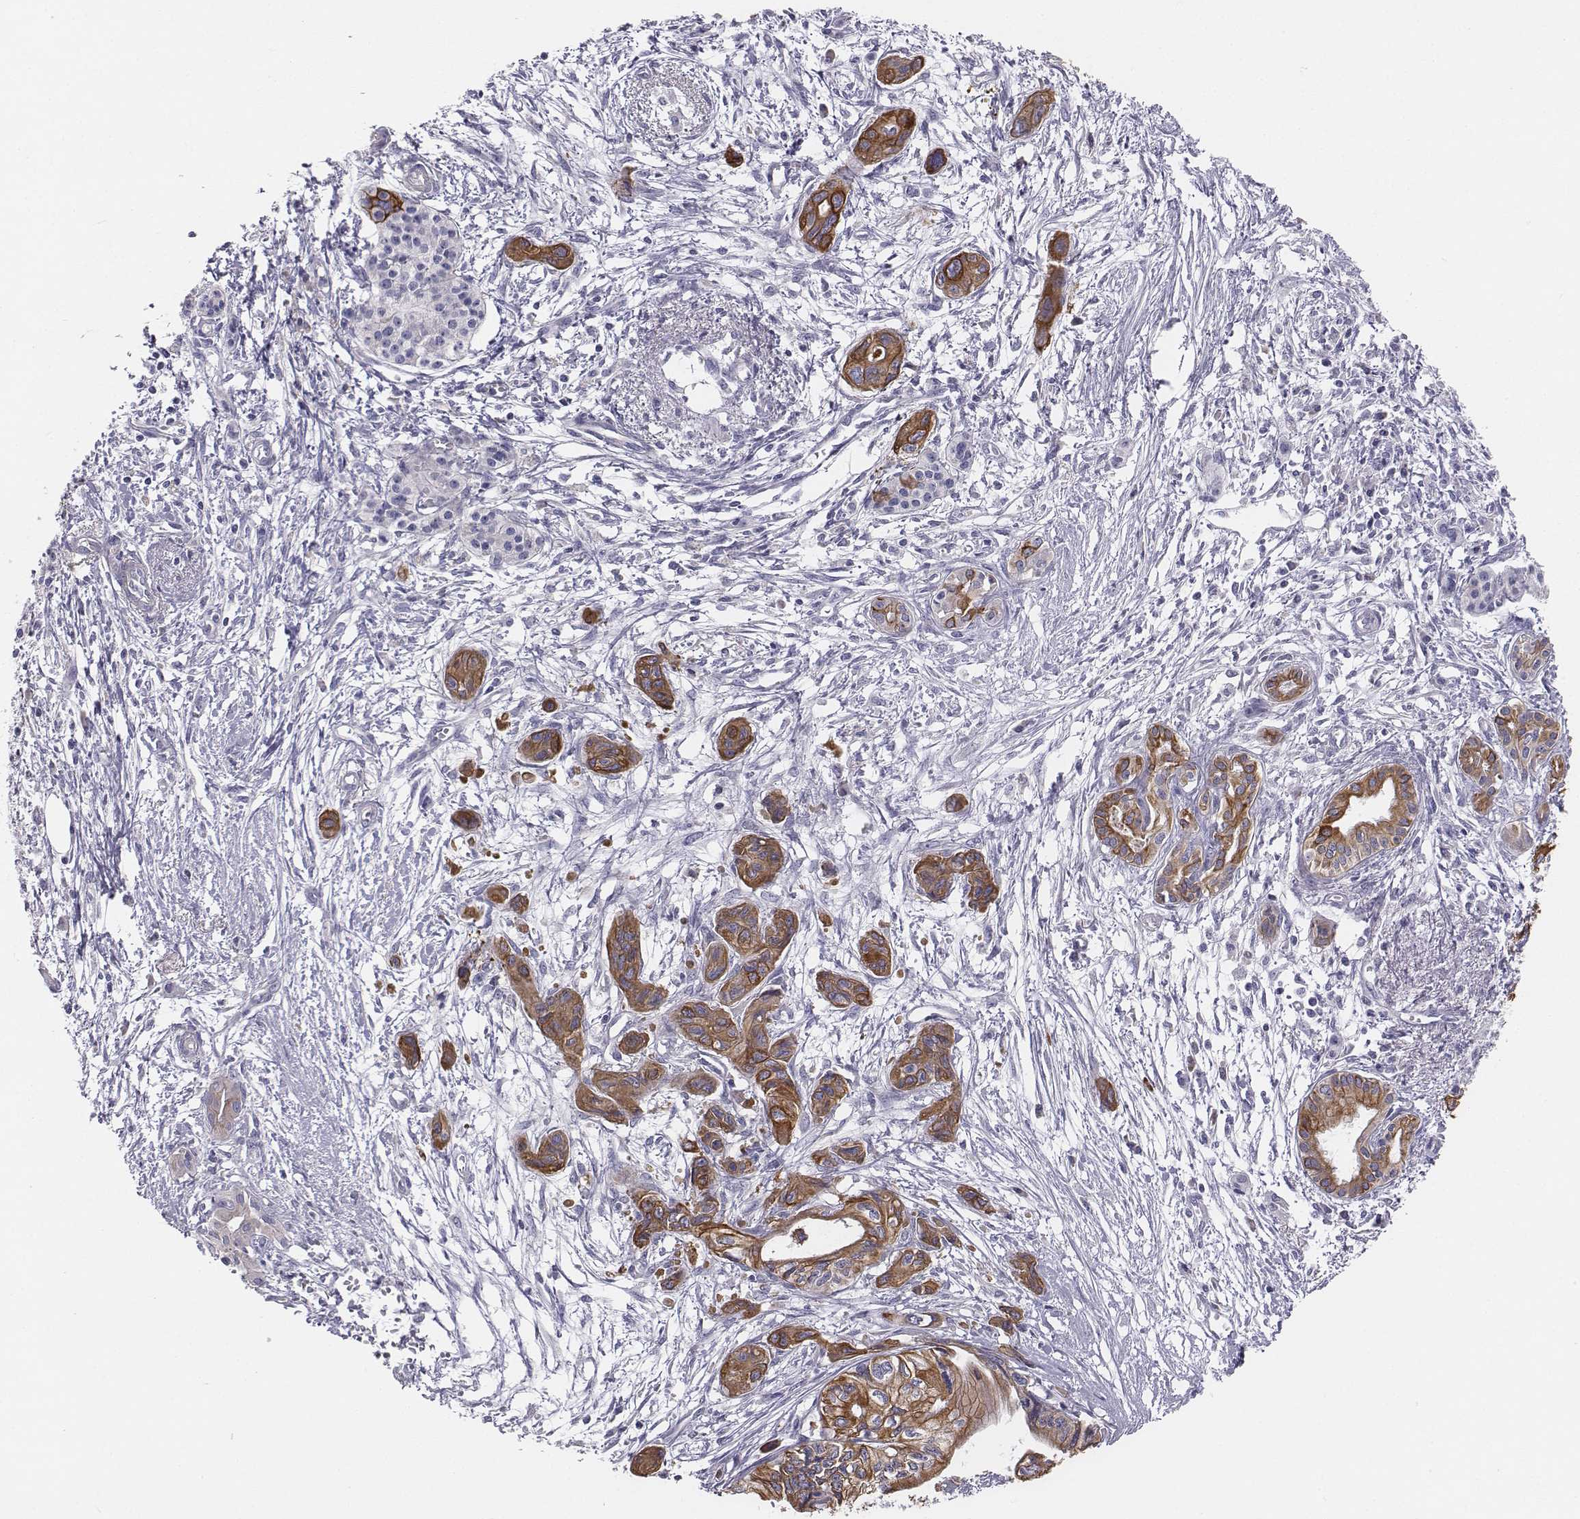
{"staining": {"intensity": "strong", "quantity": ">75%", "location": "cytoplasmic/membranous"}, "tissue": "pancreatic cancer", "cell_type": "Tumor cells", "image_type": "cancer", "snomed": [{"axis": "morphology", "description": "Adenocarcinoma, NOS"}, {"axis": "topography", "description": "Pancreas"}], "caption": "Immunohistochemical staining of human adenocarcinoma (pancreatic) reveals high levels of strong cytoplasmic/membranous protein positivity in approximately >75% of tumor cells.", "gene": "CHST14", "patient": {"sex": "female", "age": 76}}